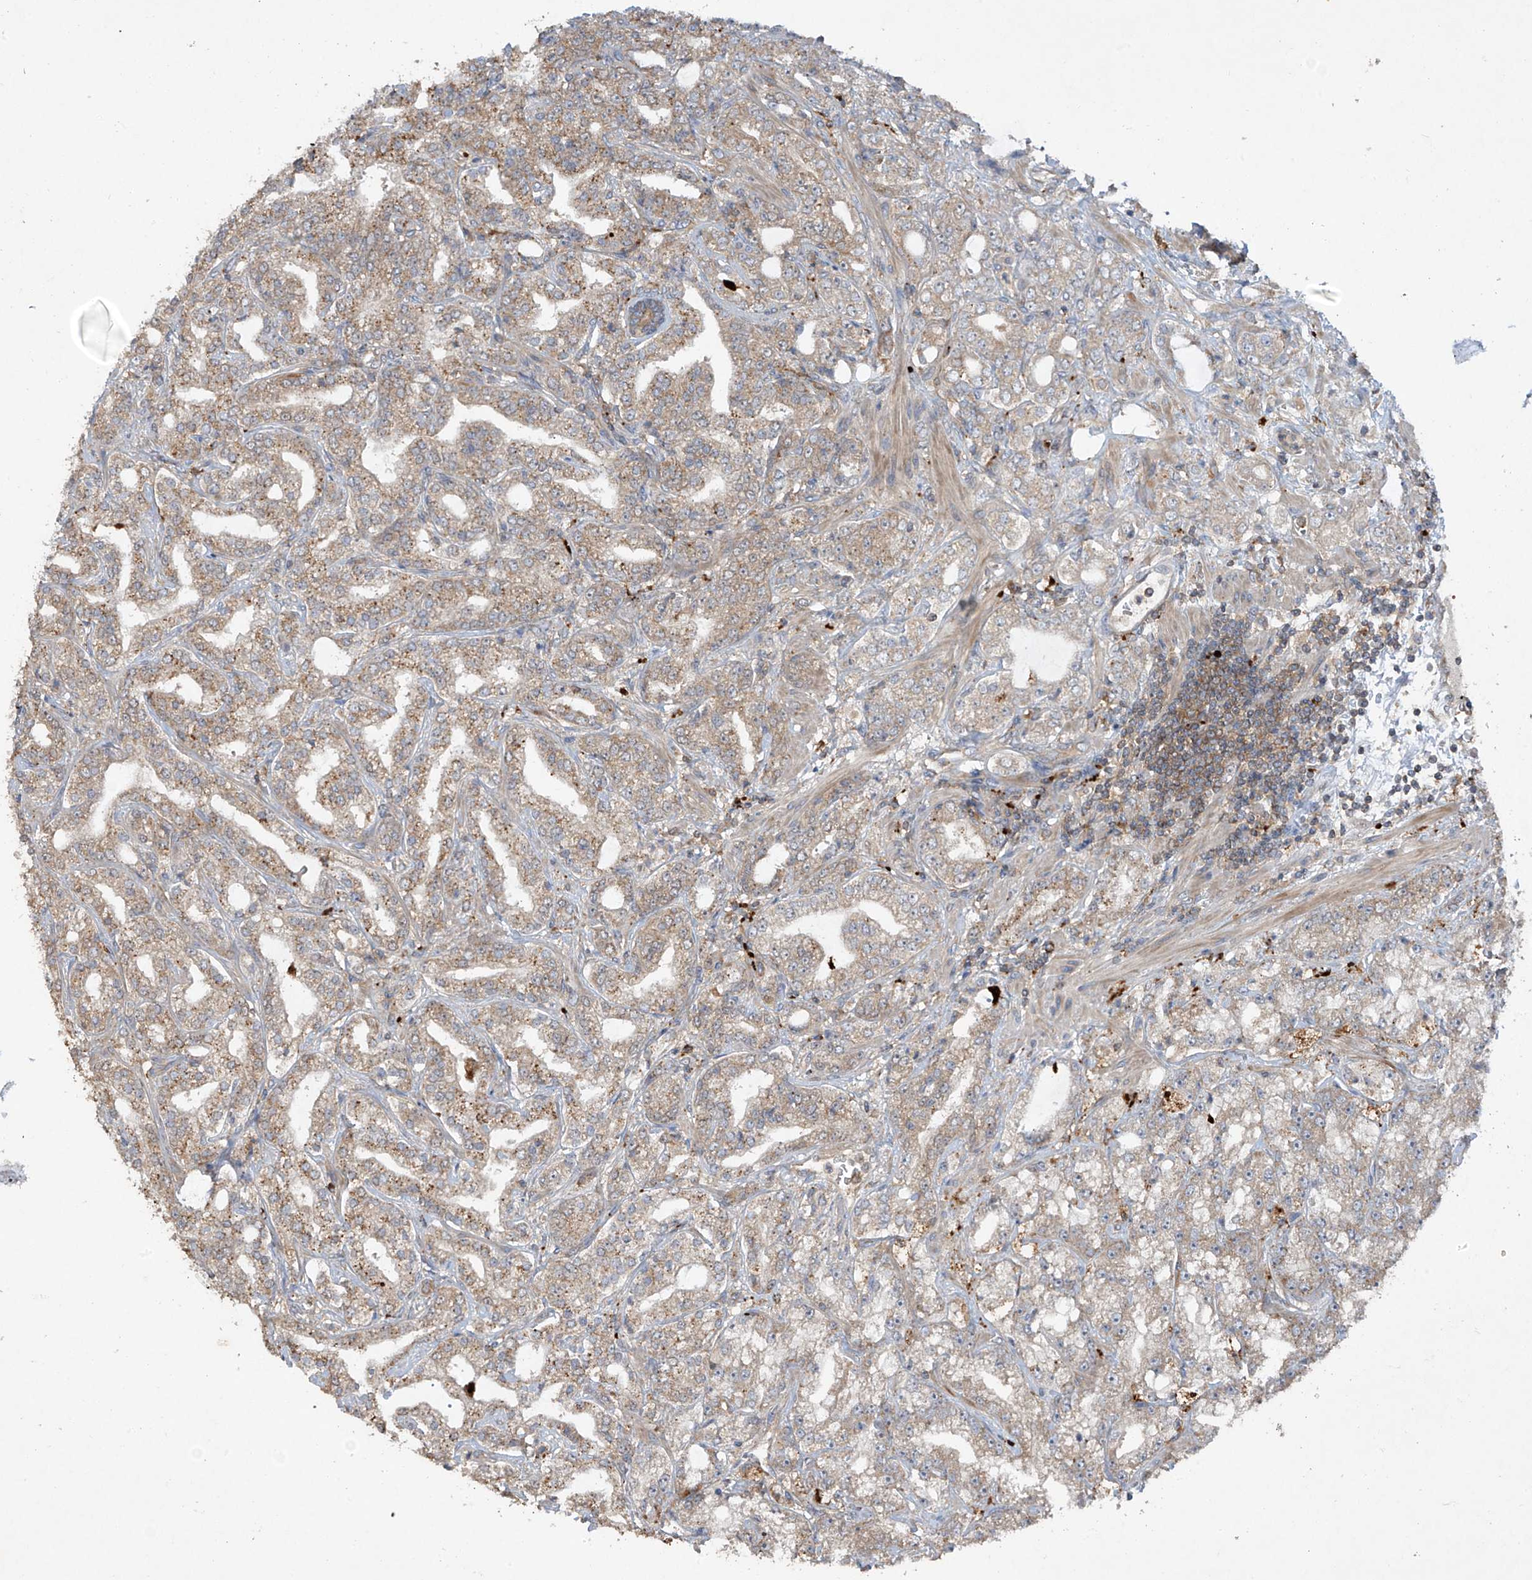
{"staining": {"intensity": "moderate", "quantity": "25%-75%", "location": "cytoplasmic/membranous"}, "tissue": "prostate cancer", "cell_type": "Tumor cells", "image_type": "cancer", "snomed": [{"axis": "morphology", "description": "Adenocarcinoma, High grade"}, {"axis": "topography", "description": "Prostate"}], "caption": "Immunohistochemical staining of prostate cancer (adenocarcinoma (high-grade)) exhibits medium levels of moderate cytoplasmic/membranous staining in about 25%-75% of tumor cells. The staining was performed using DAB, with brown indicating positive protein expression. Nuclei are stained blue with hematoxylin.", "gene": "LDAH", "patient": {"sex": "male", "age": 64}}